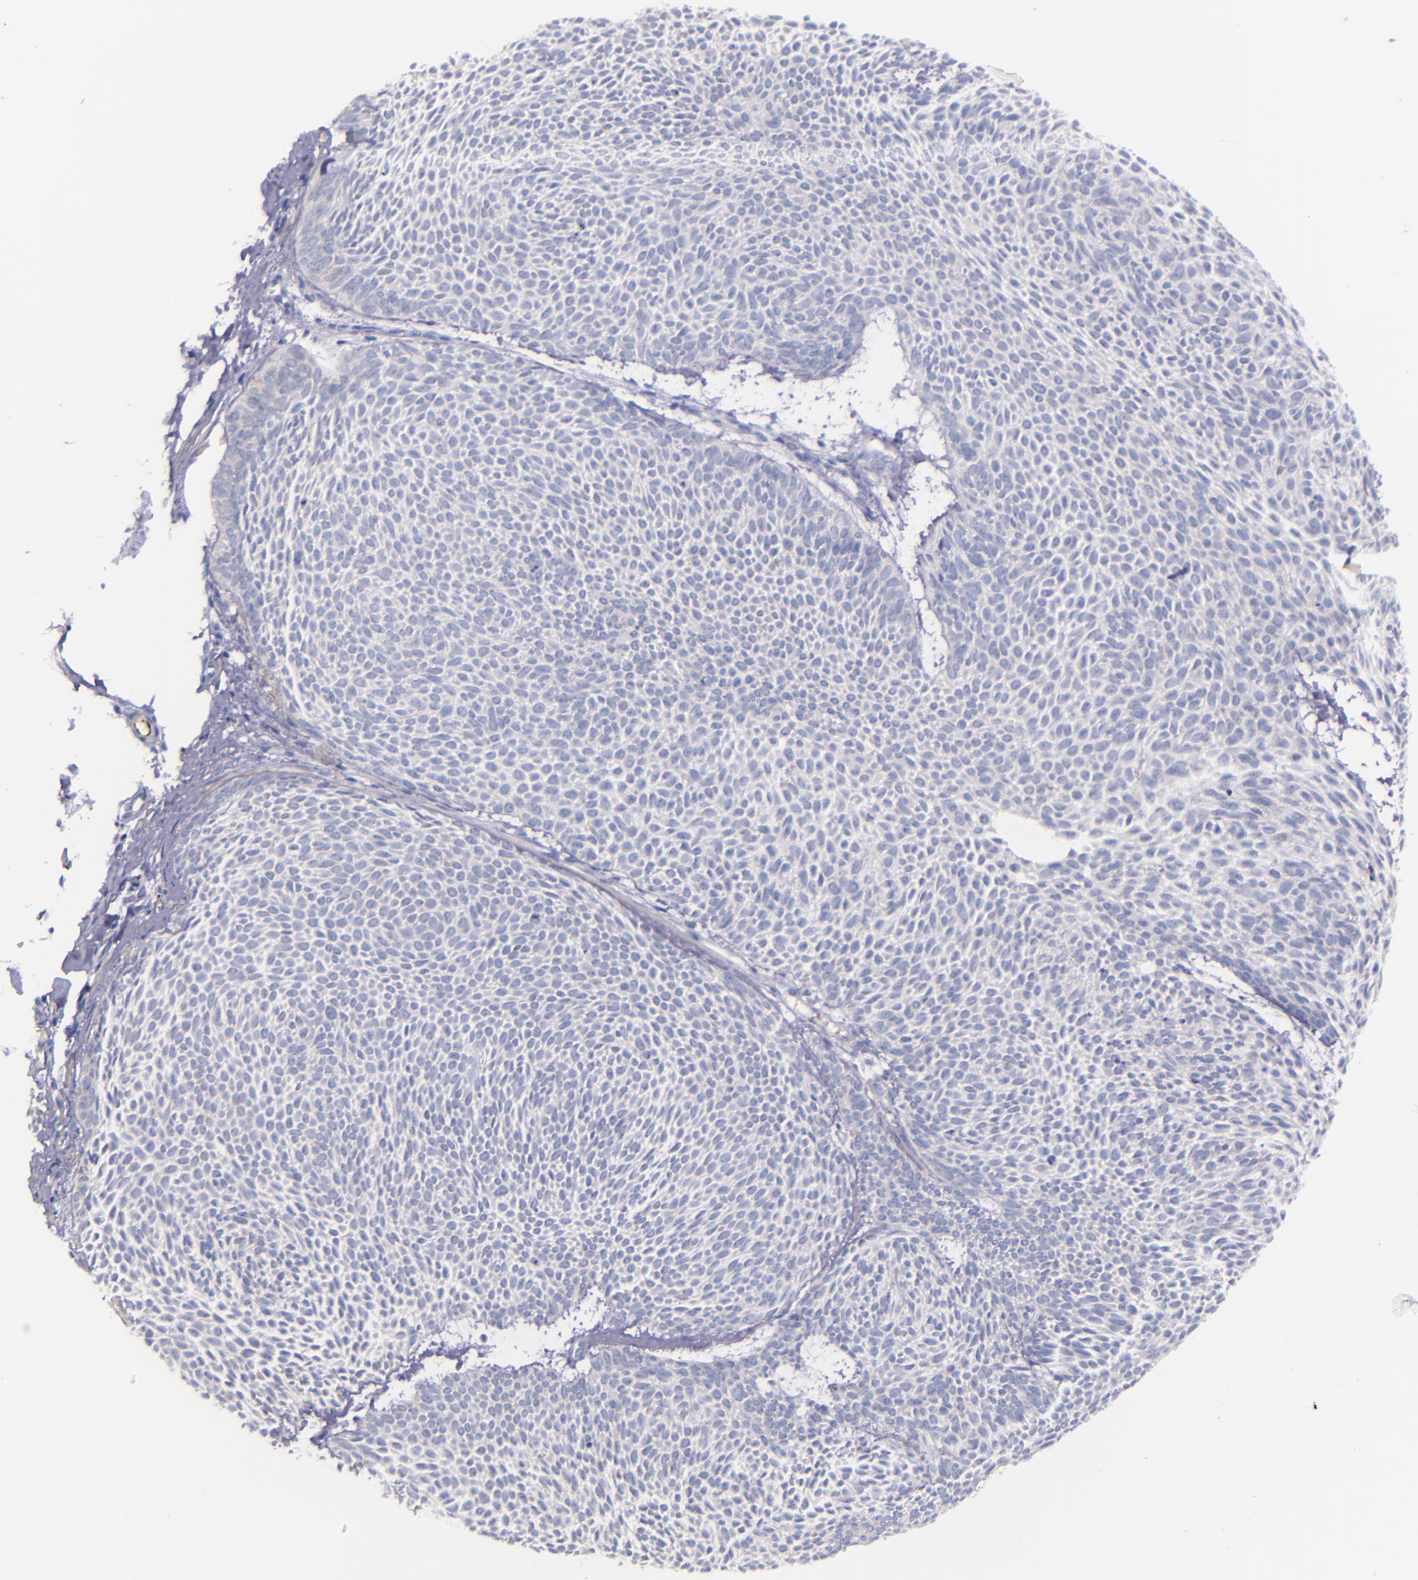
{"staining": {"intensity": "negative", "quantity": "none", "location": "none"}, "tissue": "skin cancer", "cell_type": "Tumor cells", "image_type": "cancer", "snomed": [{"axis": "morphology", "description": "Basal cell carcinoma"}, {"axis": "topography", "description": "Skin"}], "caption": "An immunohistochemistry micrograph of skin cancer is shown. There is no staining in tumor cells of skin cancer.", "gene": "KNG1", "patient": {"sex": "male", "age": 84}}